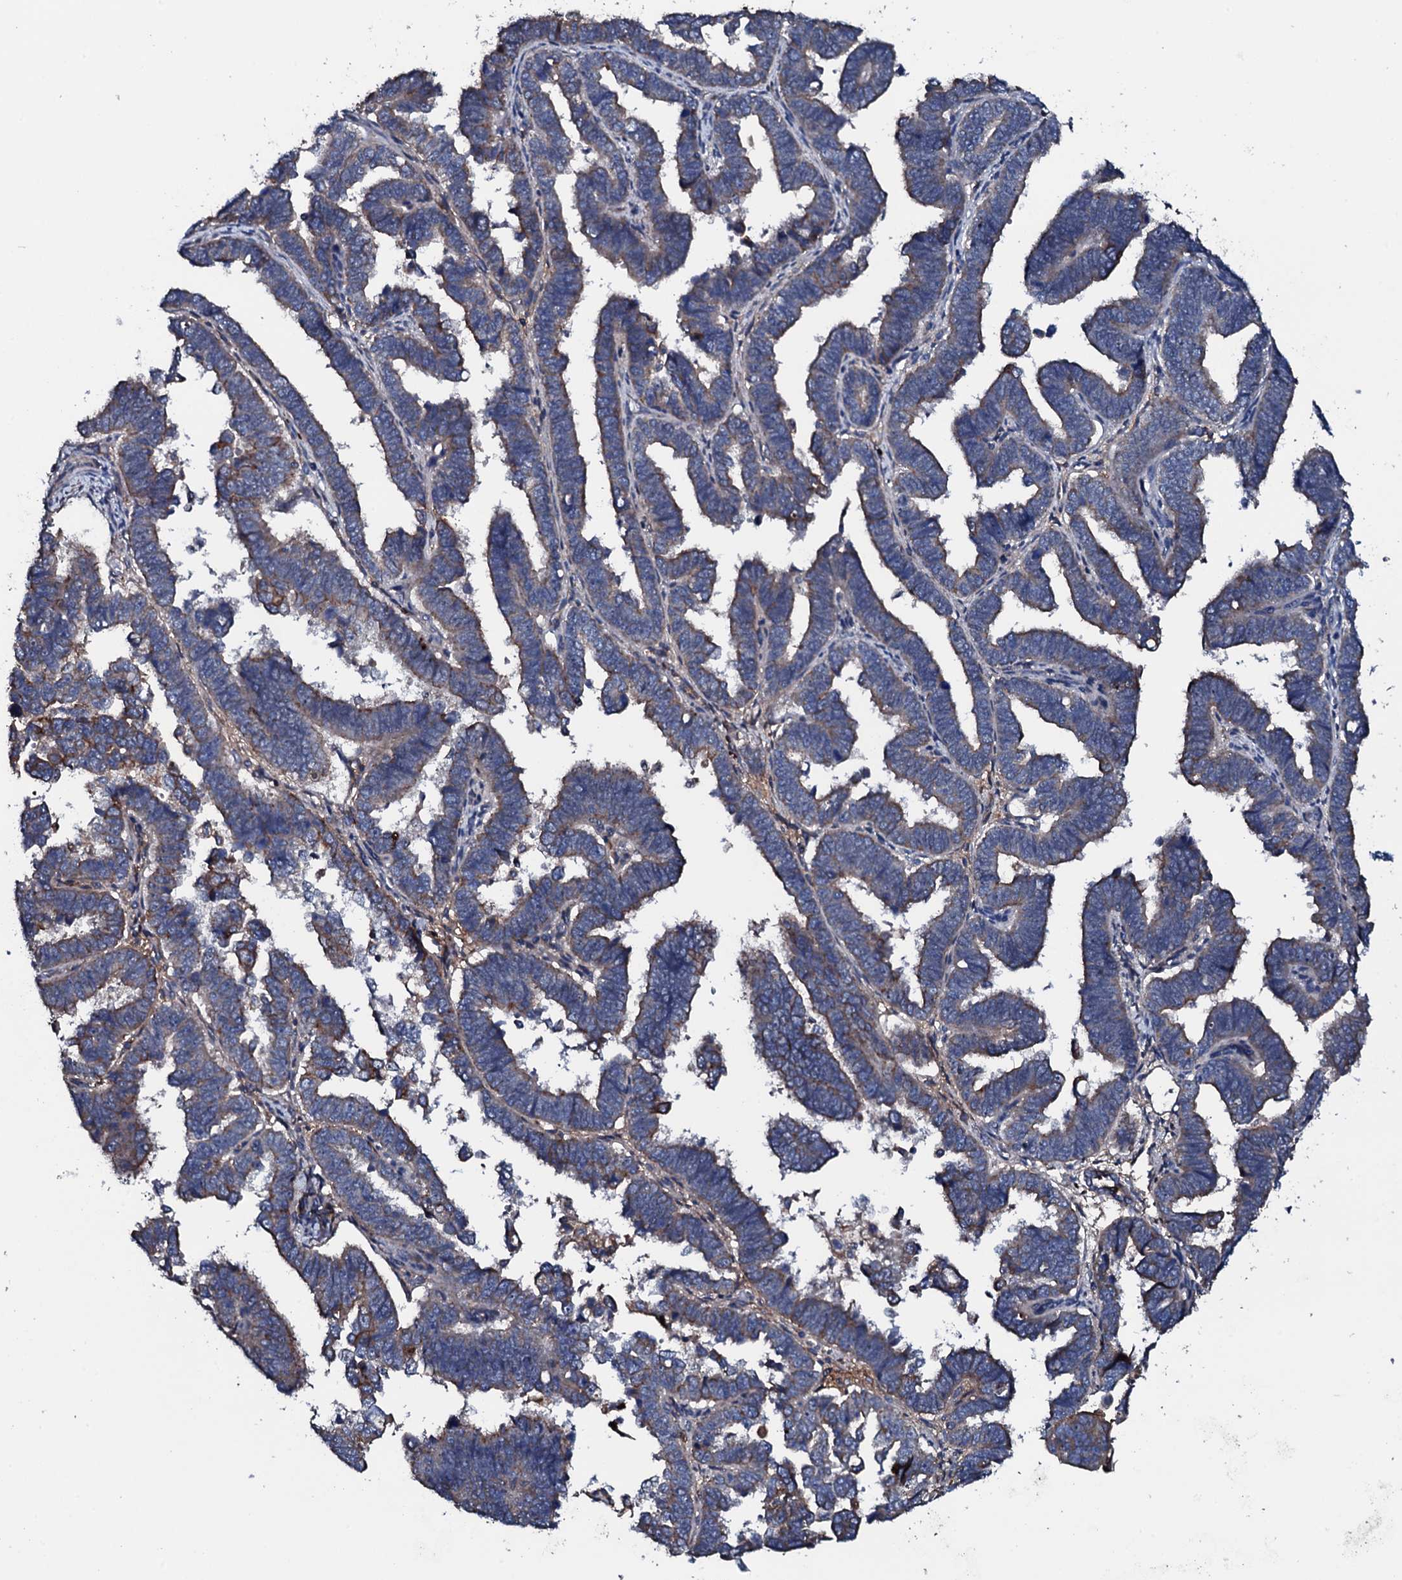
{"staining": {"intensity": "moderate", "quantity": ">75%", "location": "cytoplasmic/membranous"}, "tissue": "endometrial cancer", "cell_type": "Tumor cells", "image_type": "cancer", "snomed": [{"axis": "morphology", "description": "Adenocarcinoma, NOS"}, {"axis": "topography", "description": "Endometrium"}], "caption": "Tumor cells exhibit medium levels of moderate cytoplasmic/membranous expression in about >75% of cells in human endometrial adenocarcinoma. (DAB (3,3'-diaminobenzidine) IHC with brightfield microscopy, high magnification).", "gene": "NEK1", "patient": {"sex": "female", "age": 75}}